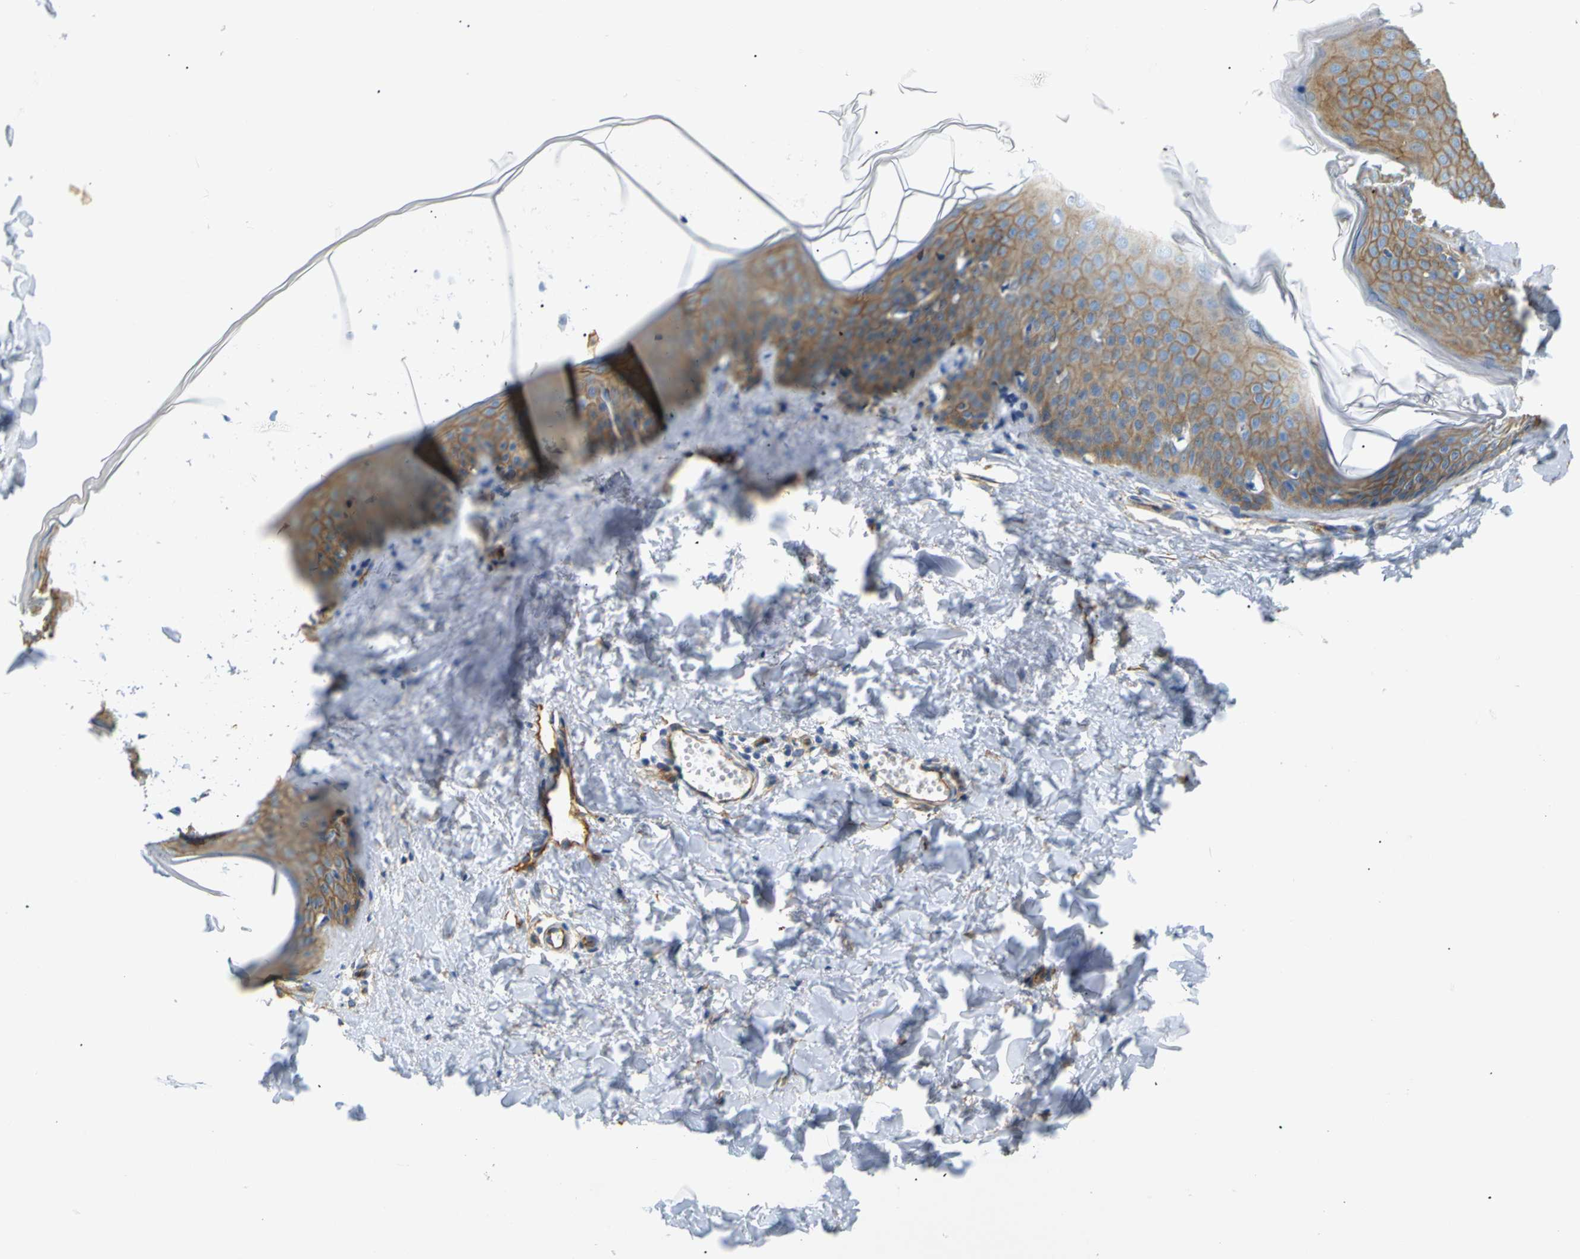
{"staining": {"intensity": "moderate", "quantity": ">75%", "location": "cytoplasmic/membranous"}, "tissue": "skin", "cell_type": "Fibroblasts", "image_type": "normal", "snomed": [{"axis": "morphology", "description": "Normal tissue, NOS"}, {"axis": "topography", "description": "Skin"}], "caption": "An image of skin stained for a protein demonstrates moderate cytoplasmic/membranous brown staining in fibroblasts. (Stains: DAB (3,3'-diaminobenzidine) in brown, nuclei in blue, Microscopy: brightfield microscopy at high magnification).", "gene": "SPTBN1", "patient": {"sex": "female", "age": 17}}